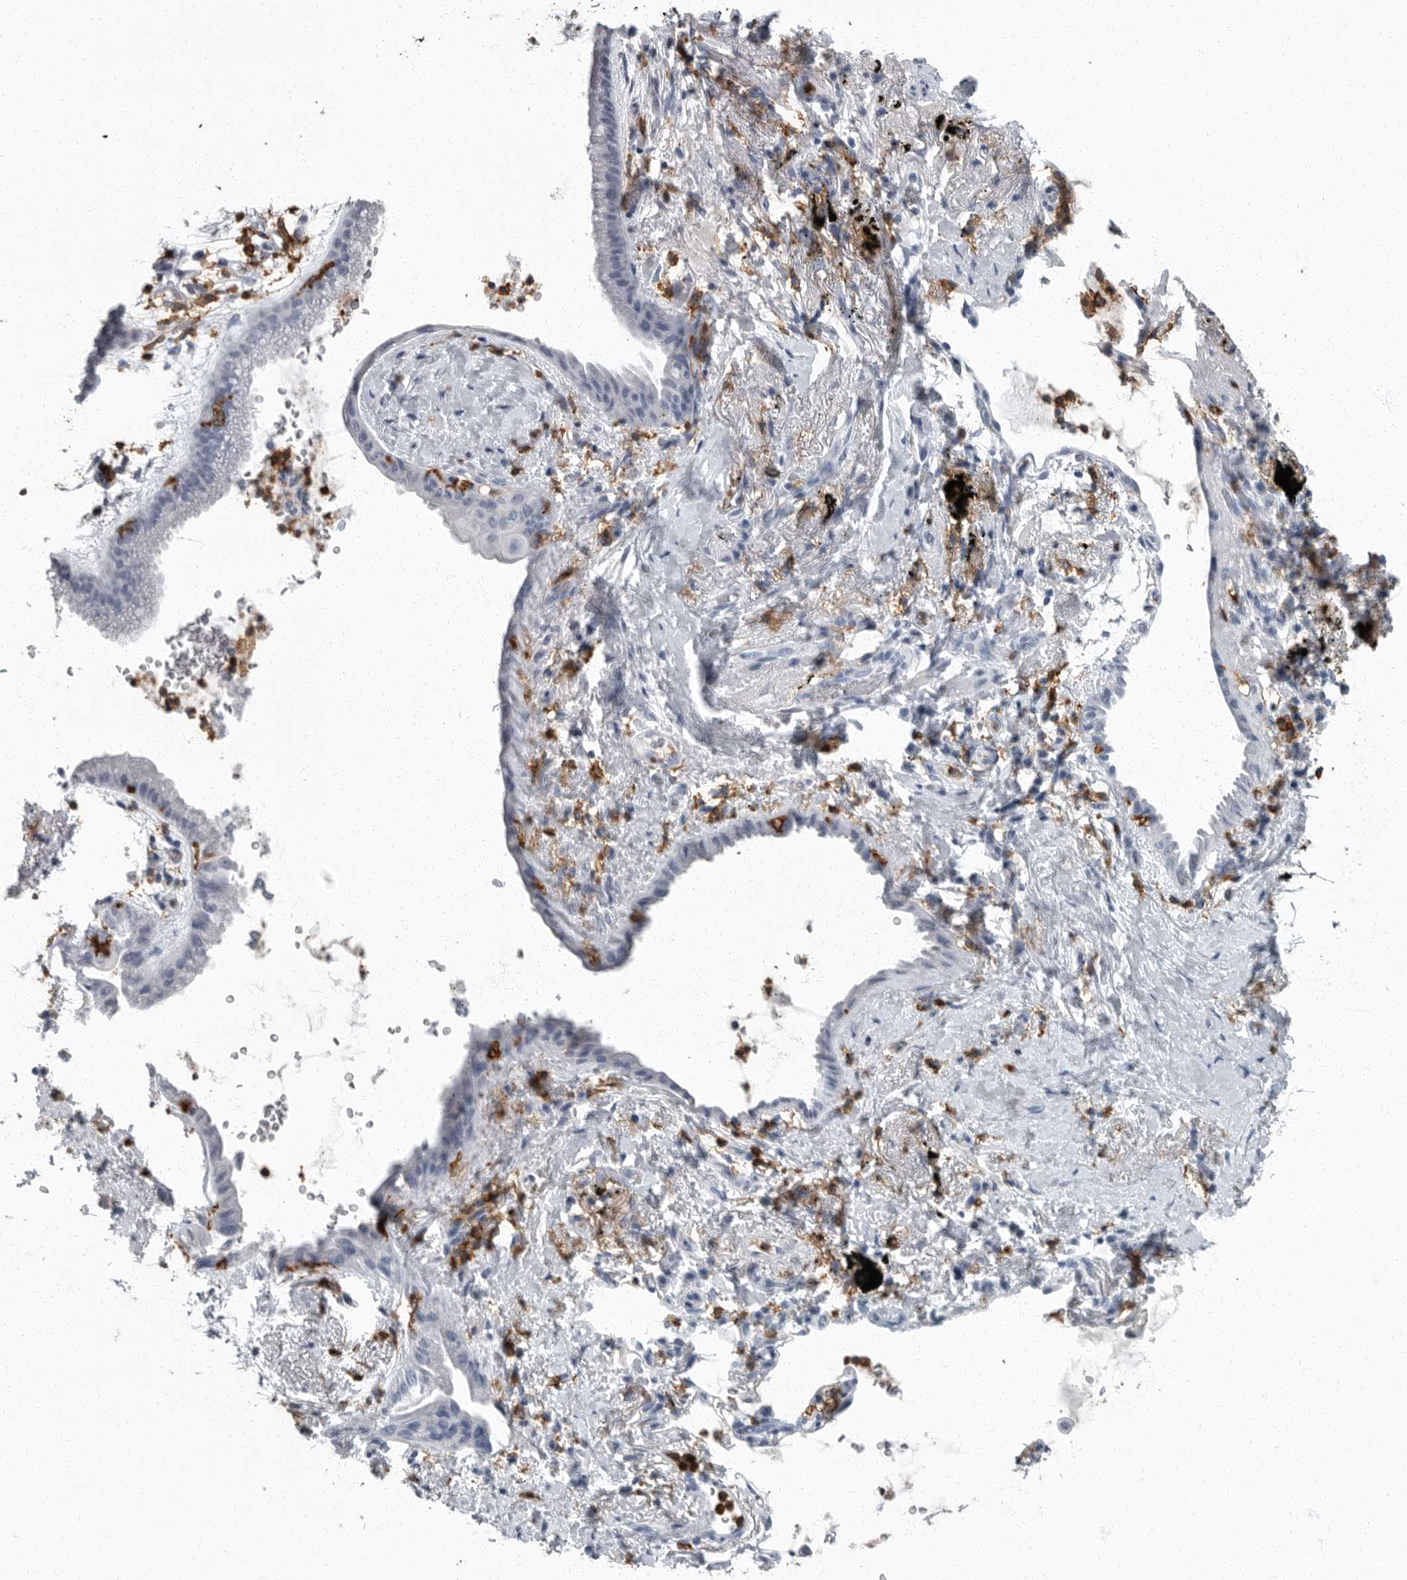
{"staining": {"intensity": "negative", "quantity": "none", "location": "none"}, "tissue": "lung cancer", "cell_type": "Tumor cells", "image_type": "cancer", "snomed": [{"axis": "morphology", "description": "Adenocarcinoma, NOS"}, {"axis": "topography", "description": "Lung"}], "caption": "High power microscopy histopathology image of an immunohistochemistry (IHC) image of lung adenocarcinoma, revealing no significant expression in tumor cells.", "gene": "FCER1G", "patient": {"sex": "female", "age": 70}}